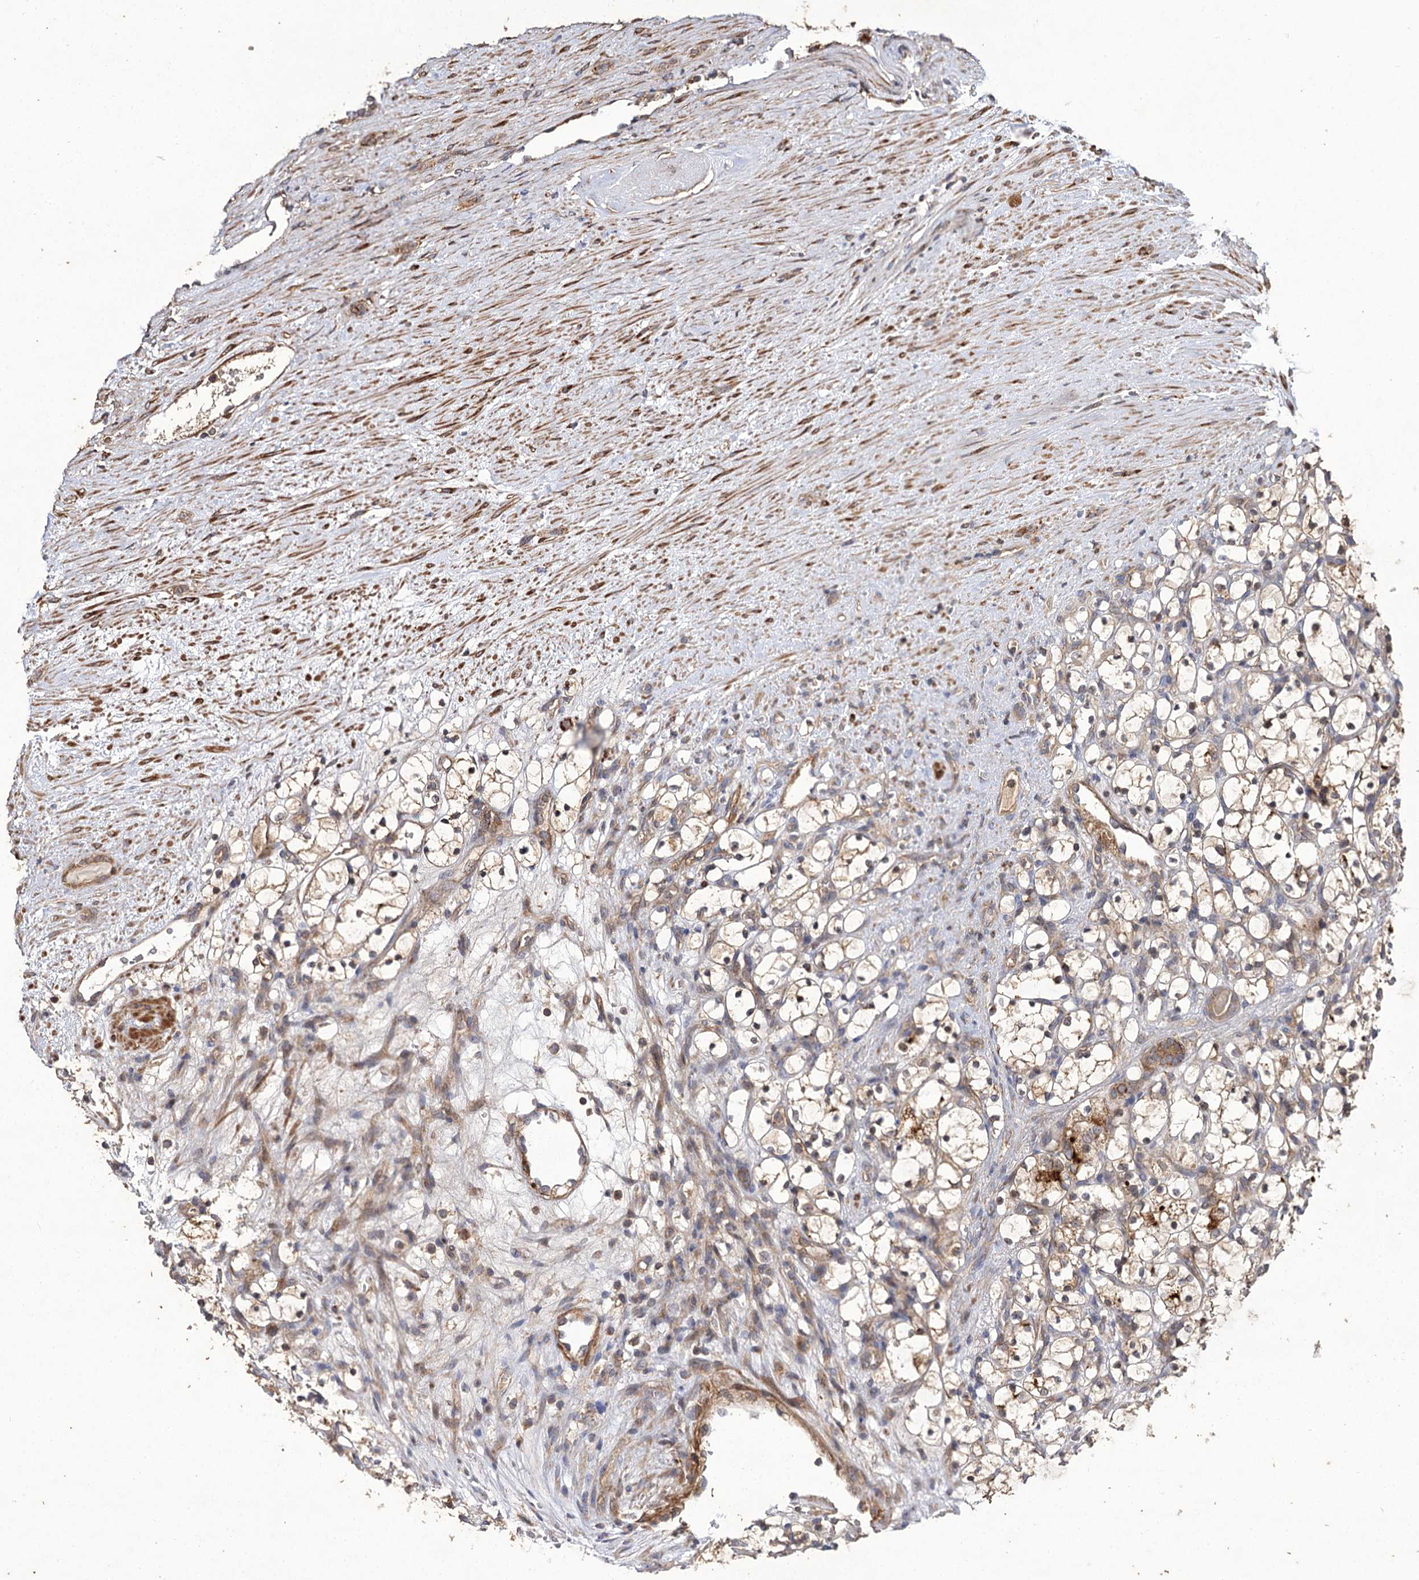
{"staining": {"intensity": "moderate", "quantity": "25%-75%", "location": "cytoplasmic/membranous"}, "tissue": "renal cancer", "cell_type": "Tumor cells", "image_type": "cancer", "snomed": [{"axis": "morphology", "description": "Adenocarcinoma, NOS"}, {"axis": "topography", "description": "Kidney"}], "caption": "IHC photomicrograph of neoplastic tissue: renal cancer (adenocarcinoma) stained using immunohistochemistry (IHC) demonstrates medium levels of moderate protein expression localized specifically in the cytoplasmic/membranous of tumor cells, appearing as a cytoplasmic/membranous brown color.", "gene": "FBXW8", "patient": {"sex": "female", "age": 69}}